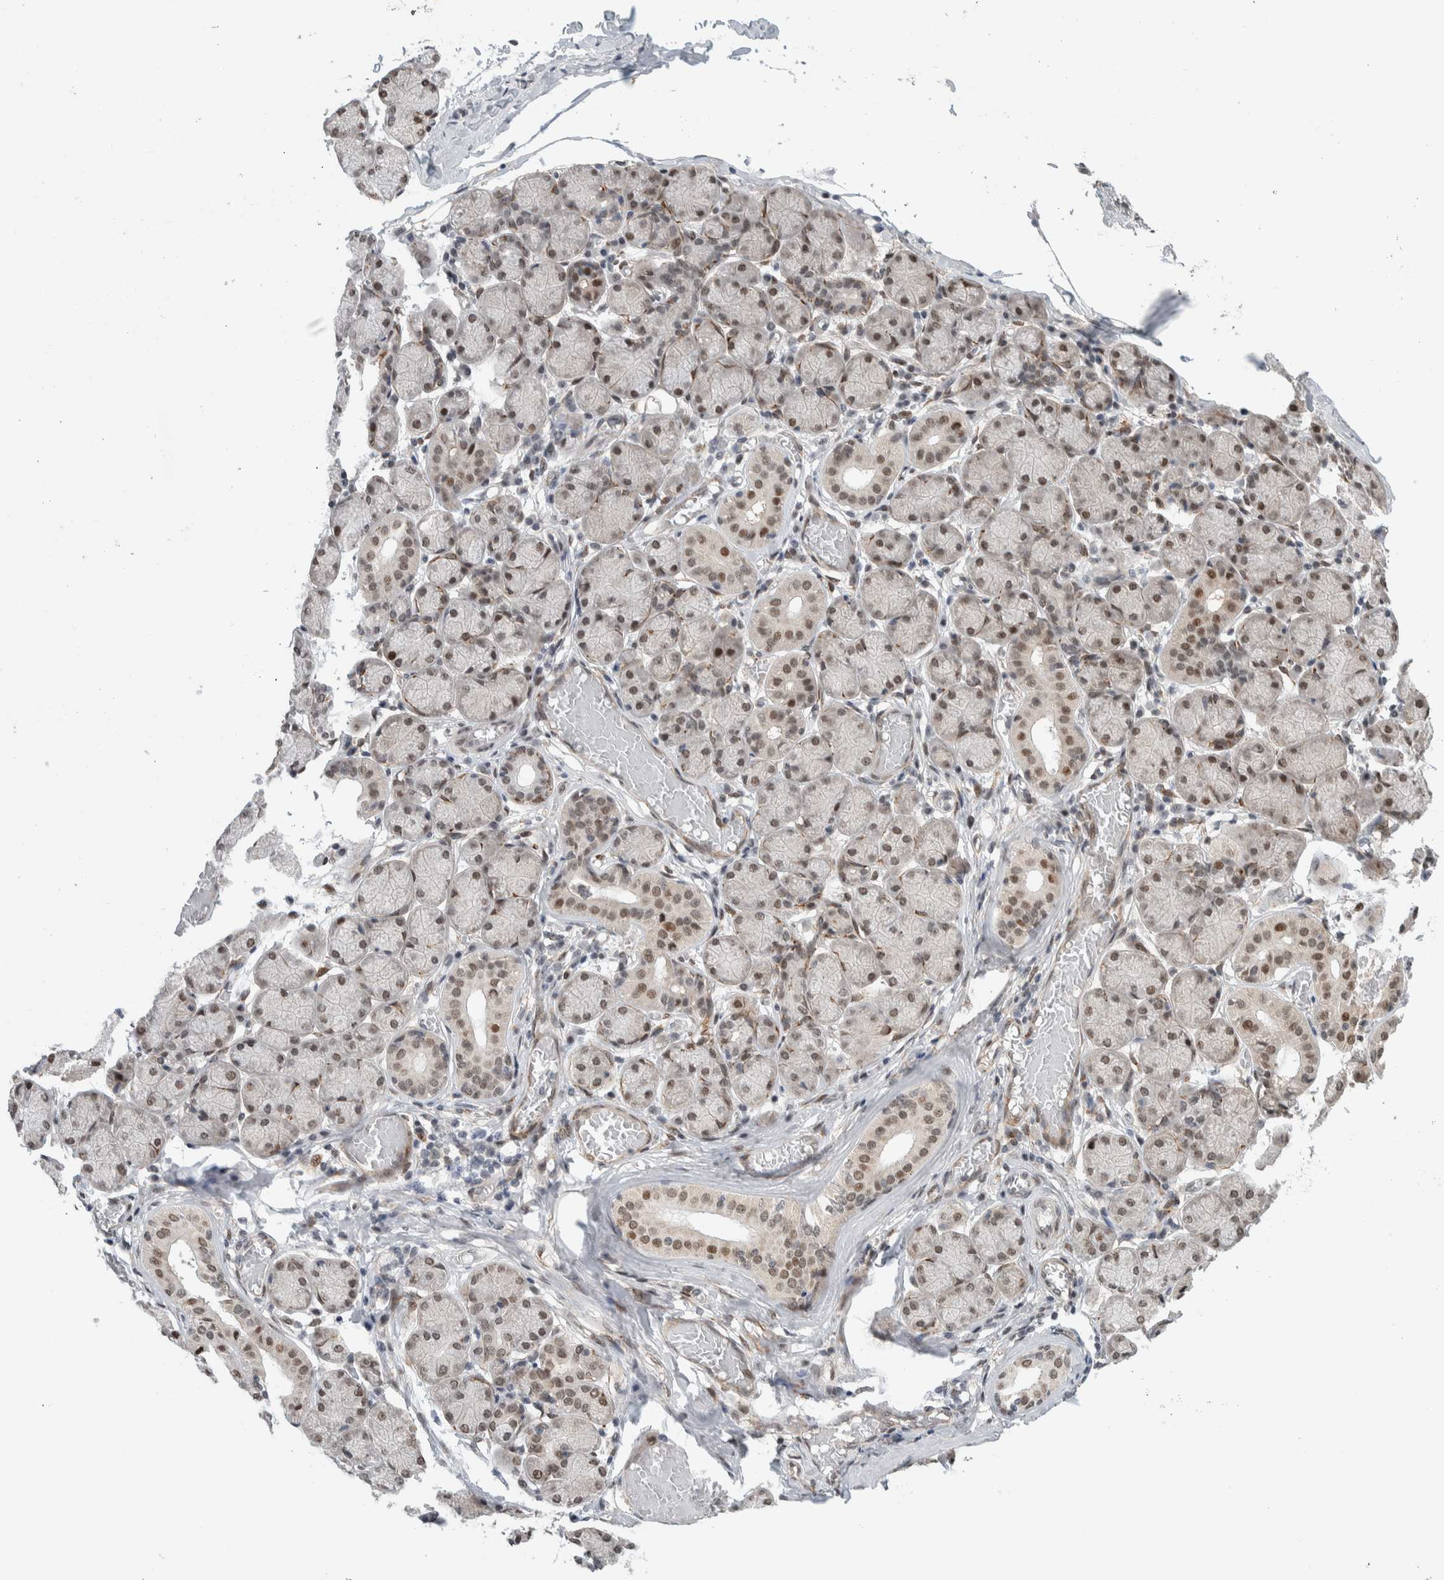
{"staining": {"intensity": "weak", "quantity": "25%-75%", "location": "nuclear"}, "tissue": "salivary gland", "cell_type": "Glandular cells", "image_type": "normal", "snomed": [{"axis": "morphology", "description": "Normal tissue, NOS"}, {"axis": "topography", "description": "Salivary gland"}], "caption": "Immunohistochemical staining of benign human salivary gland demonstrates weak nuclear protein staining in about 25%-75% of glandular cells. (DAB (3,3'-diaminobenzidine) IHC with brightfield microscopy, high magnification).", "gene": "TNRC18", "patient": {"sex": "female", "age": 24}}